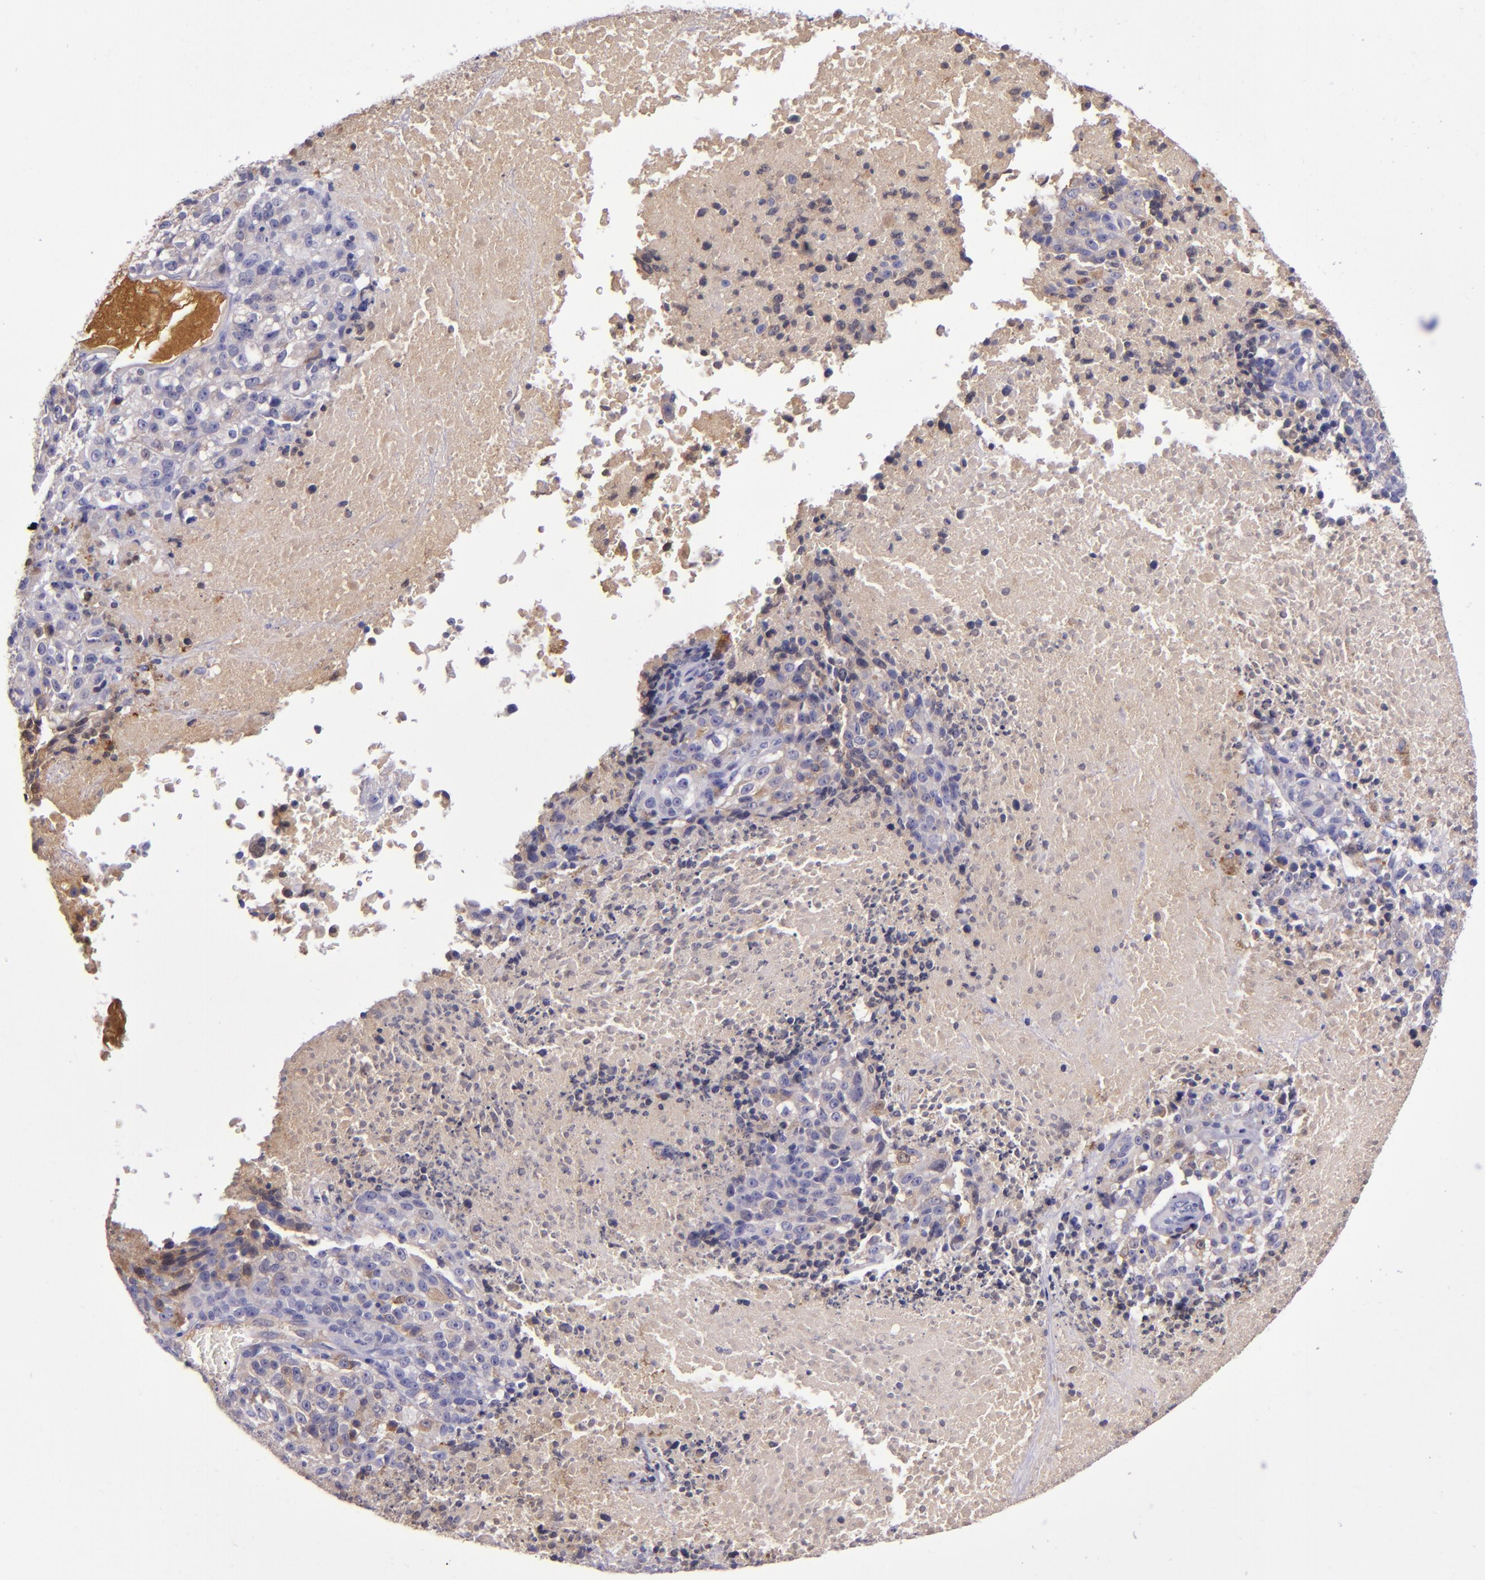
{"staining": {"intensity": "weak", "quantity": "25%-75%", "location": "cytoplasmic/membranous"}, "tissue": "melanoma", "cell_type": "Tumor cells", "image_type": "cancer", "snomed": [{"axis": "morphology", "description": "Malignant melanoma, Metastatic site"}, {"axis": "topography", "description": "Cerebral cortex"}], "caption": "Weak cytoplasmic/membranous positivity is appreciated in about 25%-75% of tumor cells in malignant melanoma (metastatic site). (Brightfield microscopy of DAB IHC at high magnification).", "gene": "CLEC3B", "patient": {"sex": "female", "age": 52}}